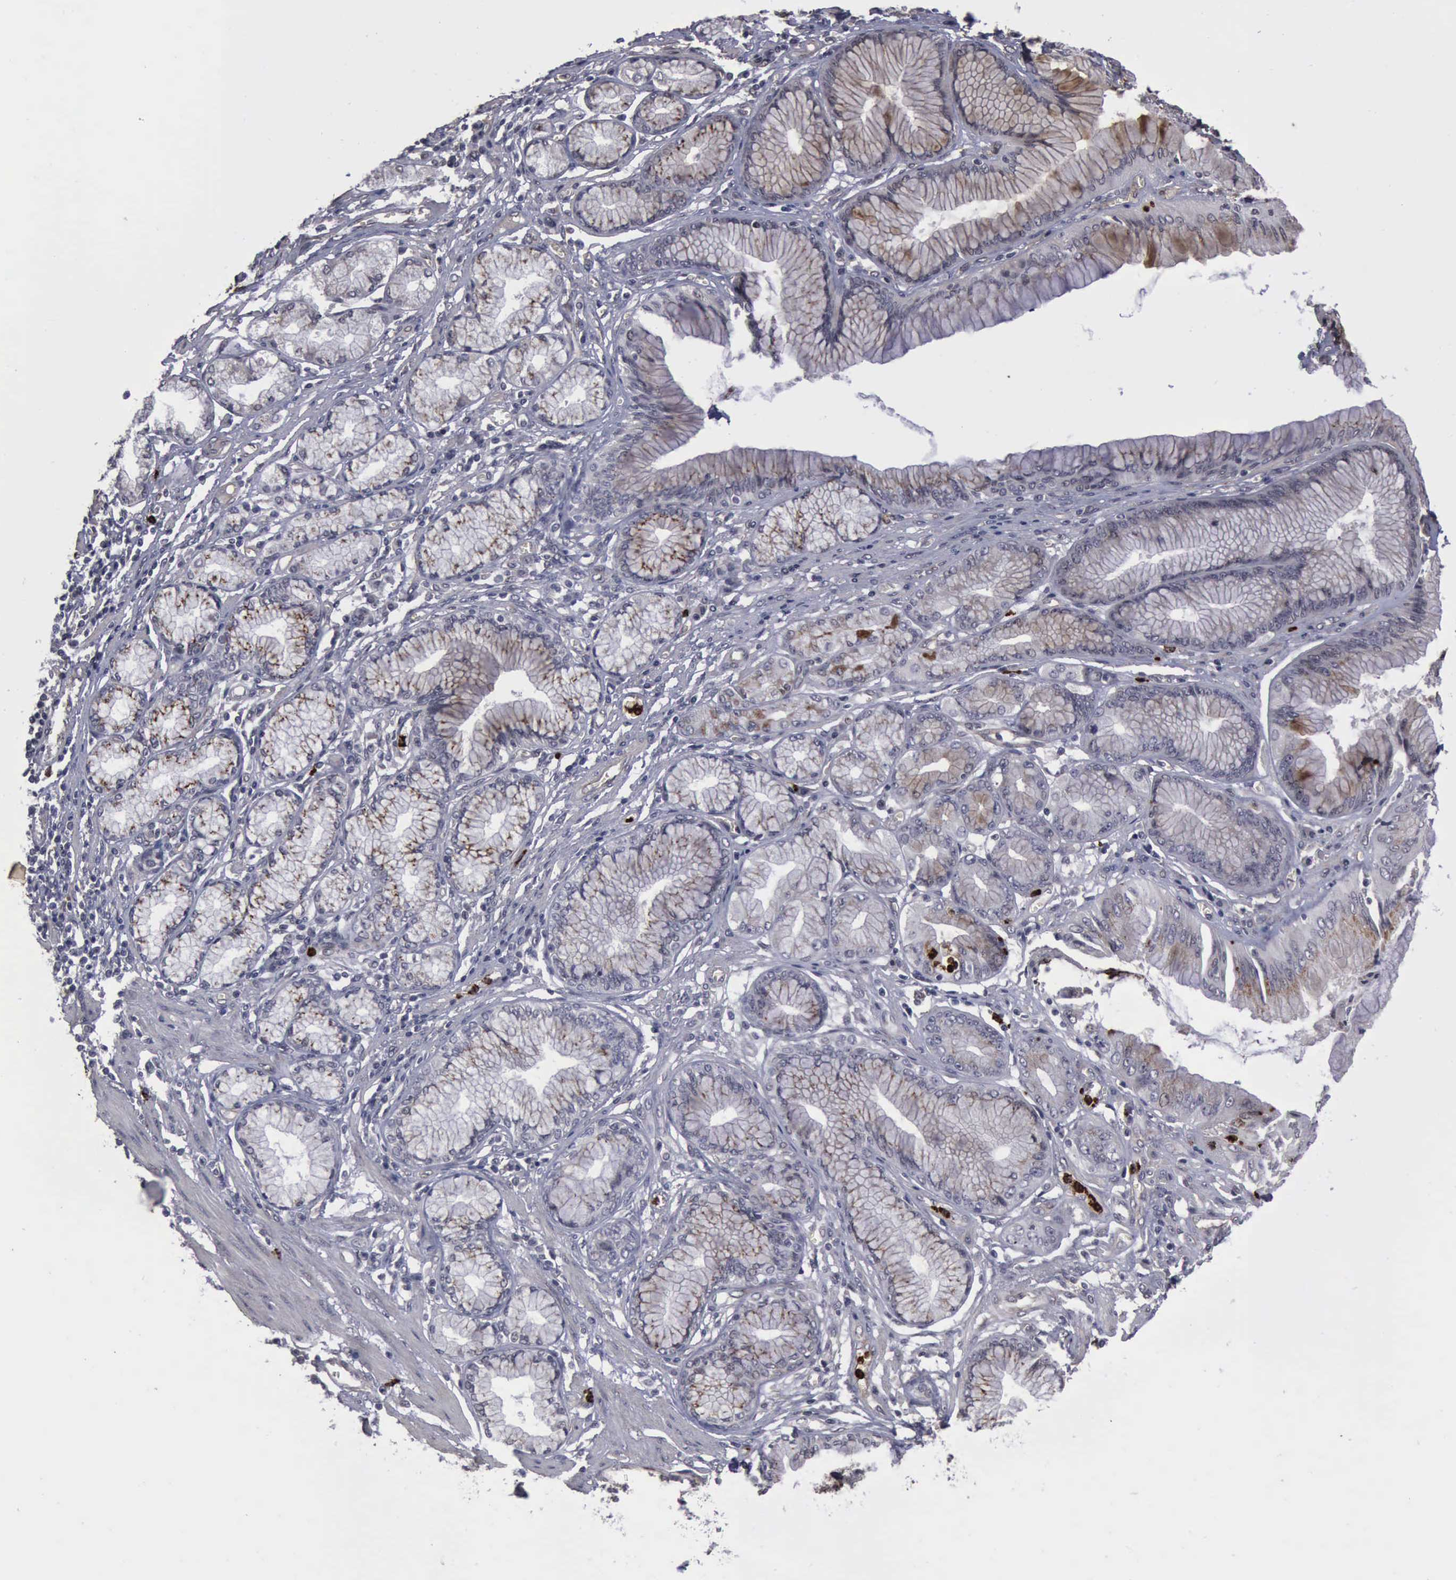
{"staining": {"intensity": "moderate", "quantity": "25%-75%", "location": "cytoplasmic/membranous"}, "tissue": "stomach cancer", "cell_type": "Tumor cells", "image_type": "cancer", "snomed": [{"axis": "morphology", "description": "Adenocarcinoma, NOS"}, {"axis": "topography", "description": "Pancreas"}, {"axis": "topography", "description": "Stomach, upper"}], "caption": "Stomach cancer (adenocarcinoma) stained for a protein reveals moderate cytoplasmic/membranous positivity in tumor cells. Nuclei are stained in blue.", "gene": "MMP9", "patient": {"sex": "male", "age": 77}}